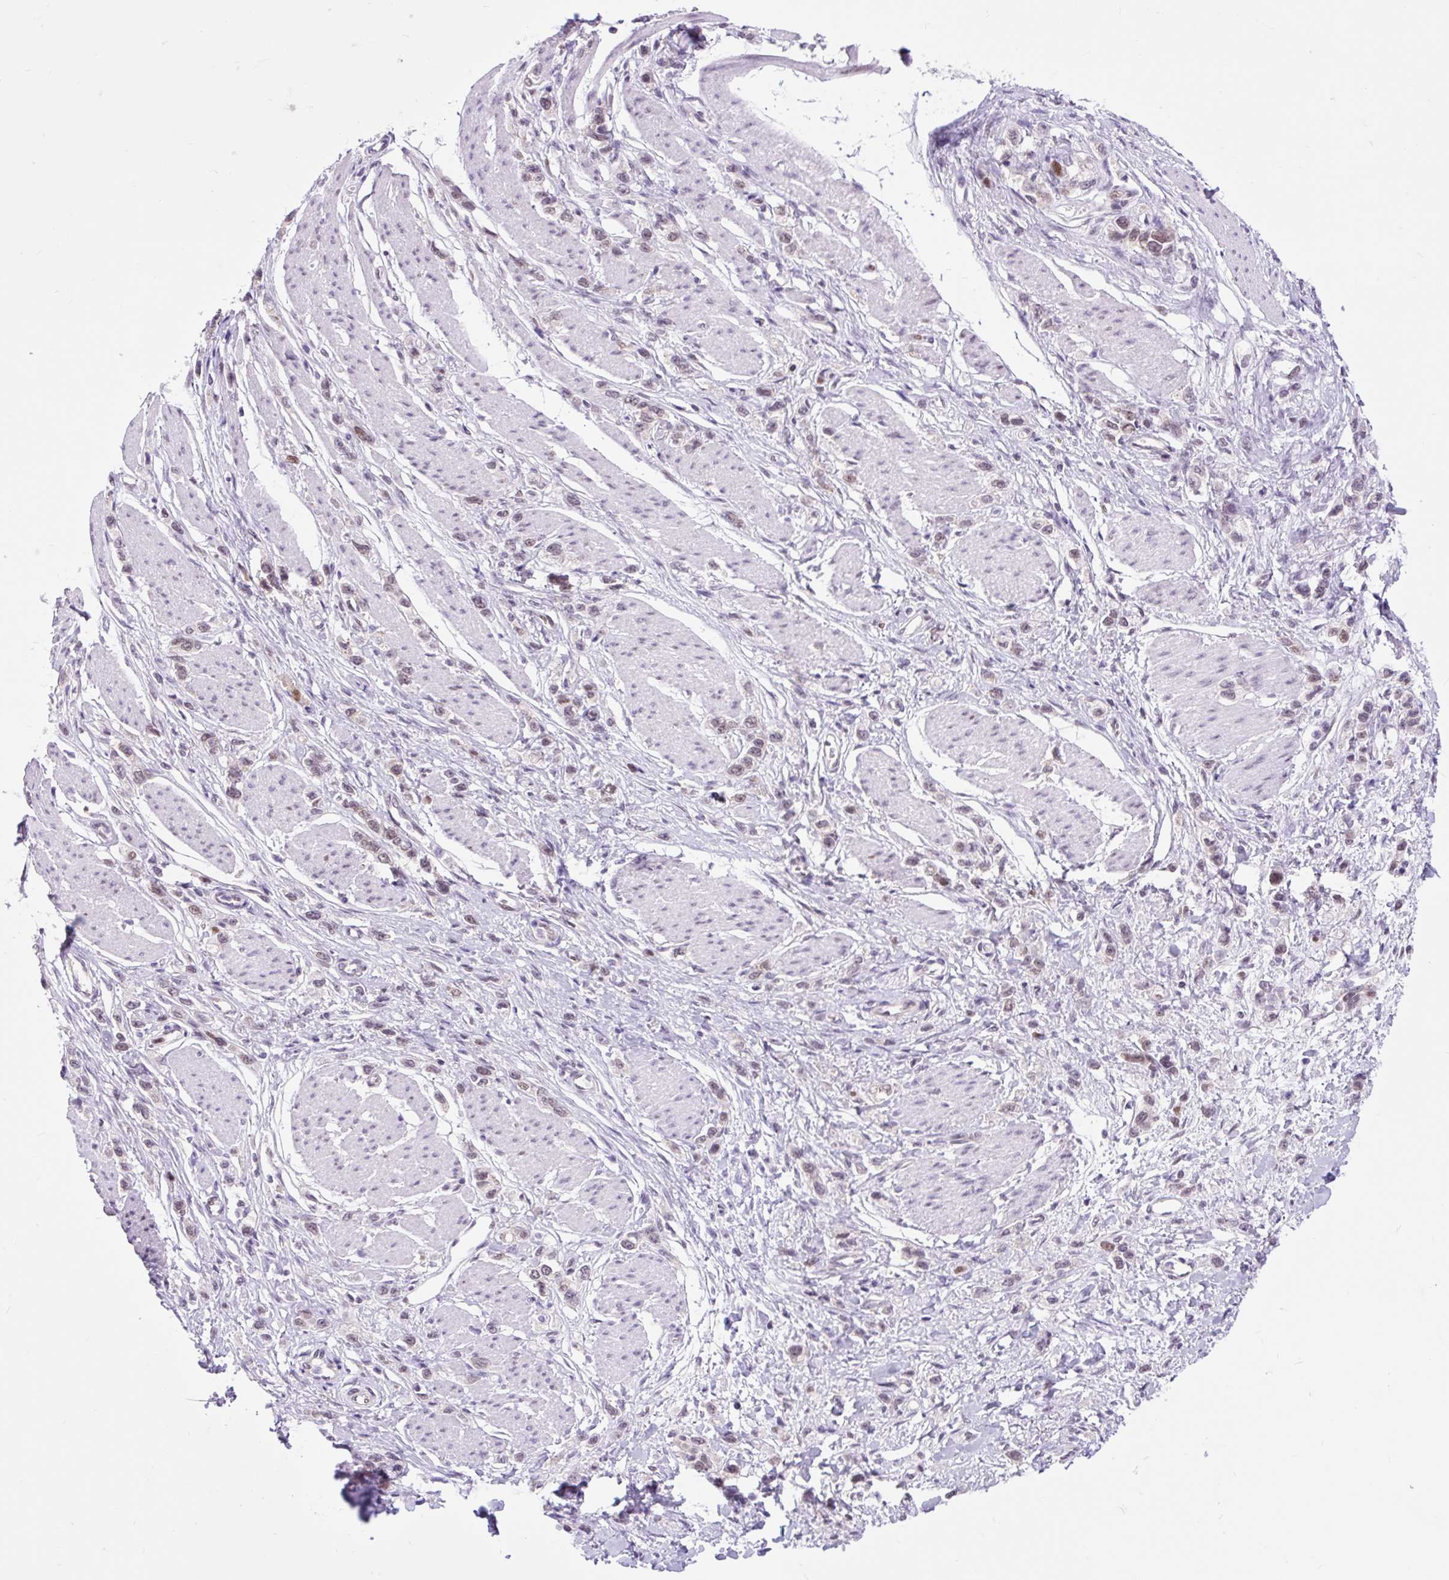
{"staining": {"intensity": "weak", "quantity": ">75%", "location": "nuclear"}, "tissue": "stomach cancer", "cell_type": "Tumor cells", "image_type": "cancer", "snomed": [{"axis": "morphology", "description": "Adenocarcinoma, NOS"}, {"axis": "topography", "description": "Stomach"}], "caption": "Immunohistochemistry of human stomach cancer (adenocarcinoma) reveals low levels of weak nuclear staining in about >75% of tumor cells. The protein is stained brown, and the nuclei are stained in blue (DAB IHC with brightfield microscopy, high magnification).", "gene": "CLK2", "patient": {"sex": "female", "age": 65}}